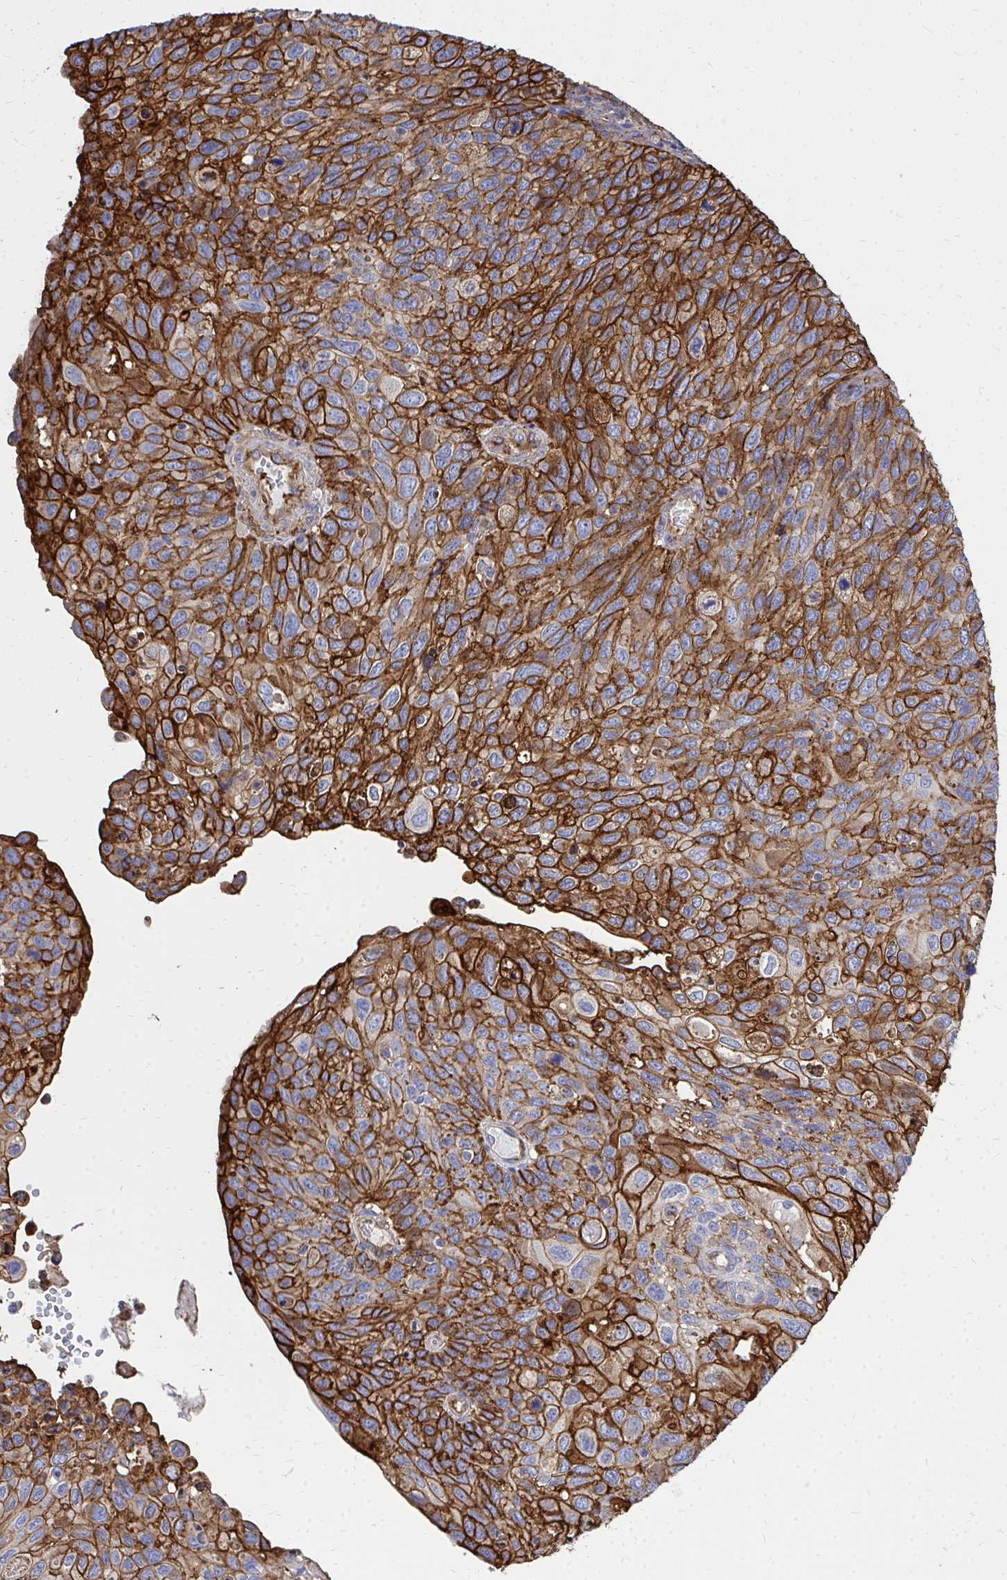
{"staining": {"intensity": "strong", "quantity": ">75%", "location": "cytoplasmic/membranous"}, "tissue": "cervical cancer", "cell_type": "Tumor cells", "image_type": "cancer", "snomed": [{"axis": "morphology", "description": "Squamous cell carcinoma, NOS"}, {"axis": "topography", "description": "Cervix"}], "caption": "Protein expression analysis of human cervical cancer (squamous cell carcinoma) reveals strong cytoplasmic/membranous positivity in about >75% of tumor cells. (brown staining indicates protein expression, while blue staining denotes nuclei).", "gene": "MARCKSL1", "patient": {"sex": "female", "age": 70}}